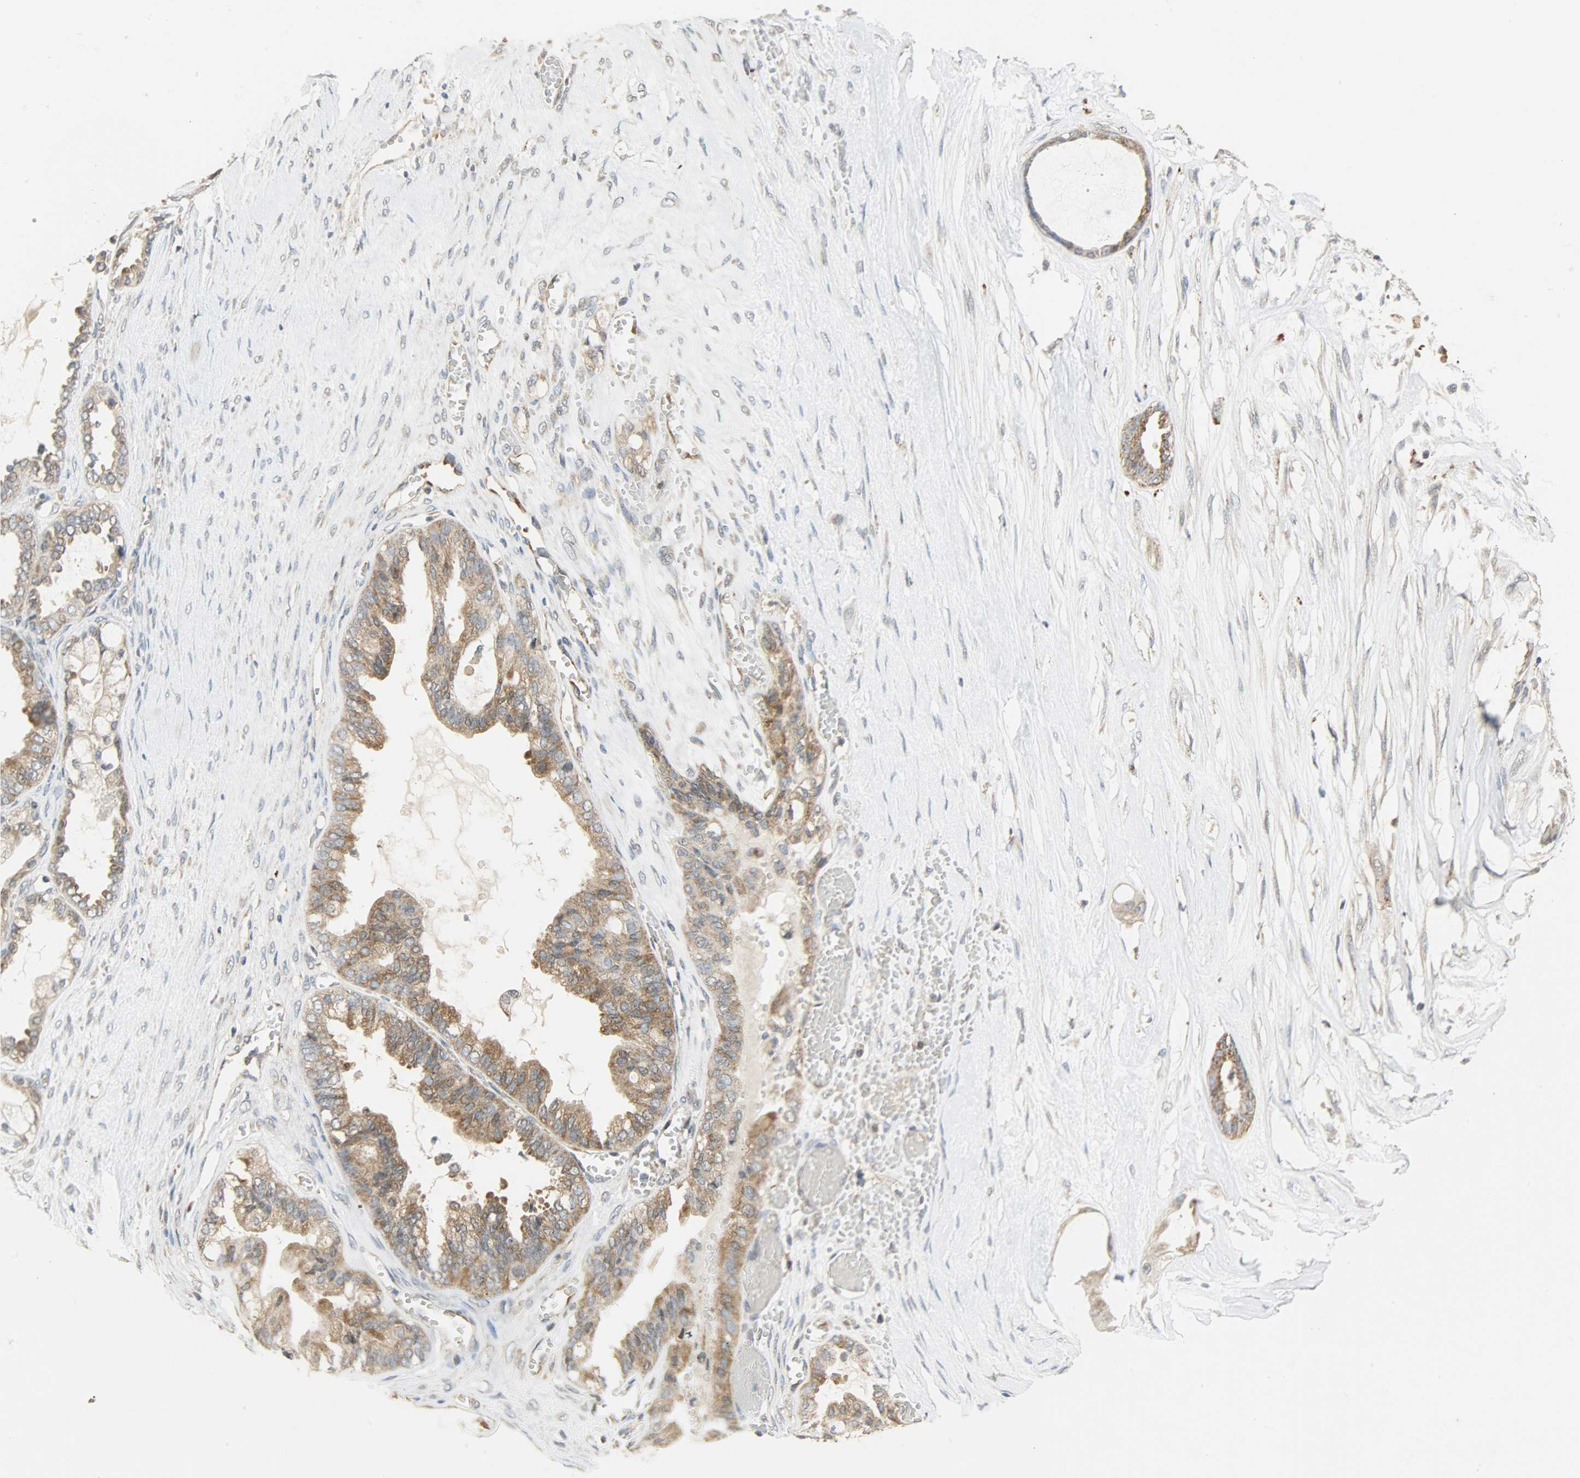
{"staining": {"intensity": "moderate", "quantity": ">75%", "location": "cytoplasmic/membranous"}, "tissue": "ovarian cancer", "cell_type": "Tumor cells", "image_type": "cancer", "snomed": [{"axis": "morphology", "description": "Carcinoma, NOS"}, {"axis": "morphology", "description": "Carcinoma, endometroid"}, {"axis": "topography", "description": "Ovary"}], "caption": "A brown stain shows moderate cytoplasmic/membranous expression of a protein in ovarian endometroid carcinoma tumor cells.", "gene": "GIT2", "patient": {"sex": "female", "age": 50}}